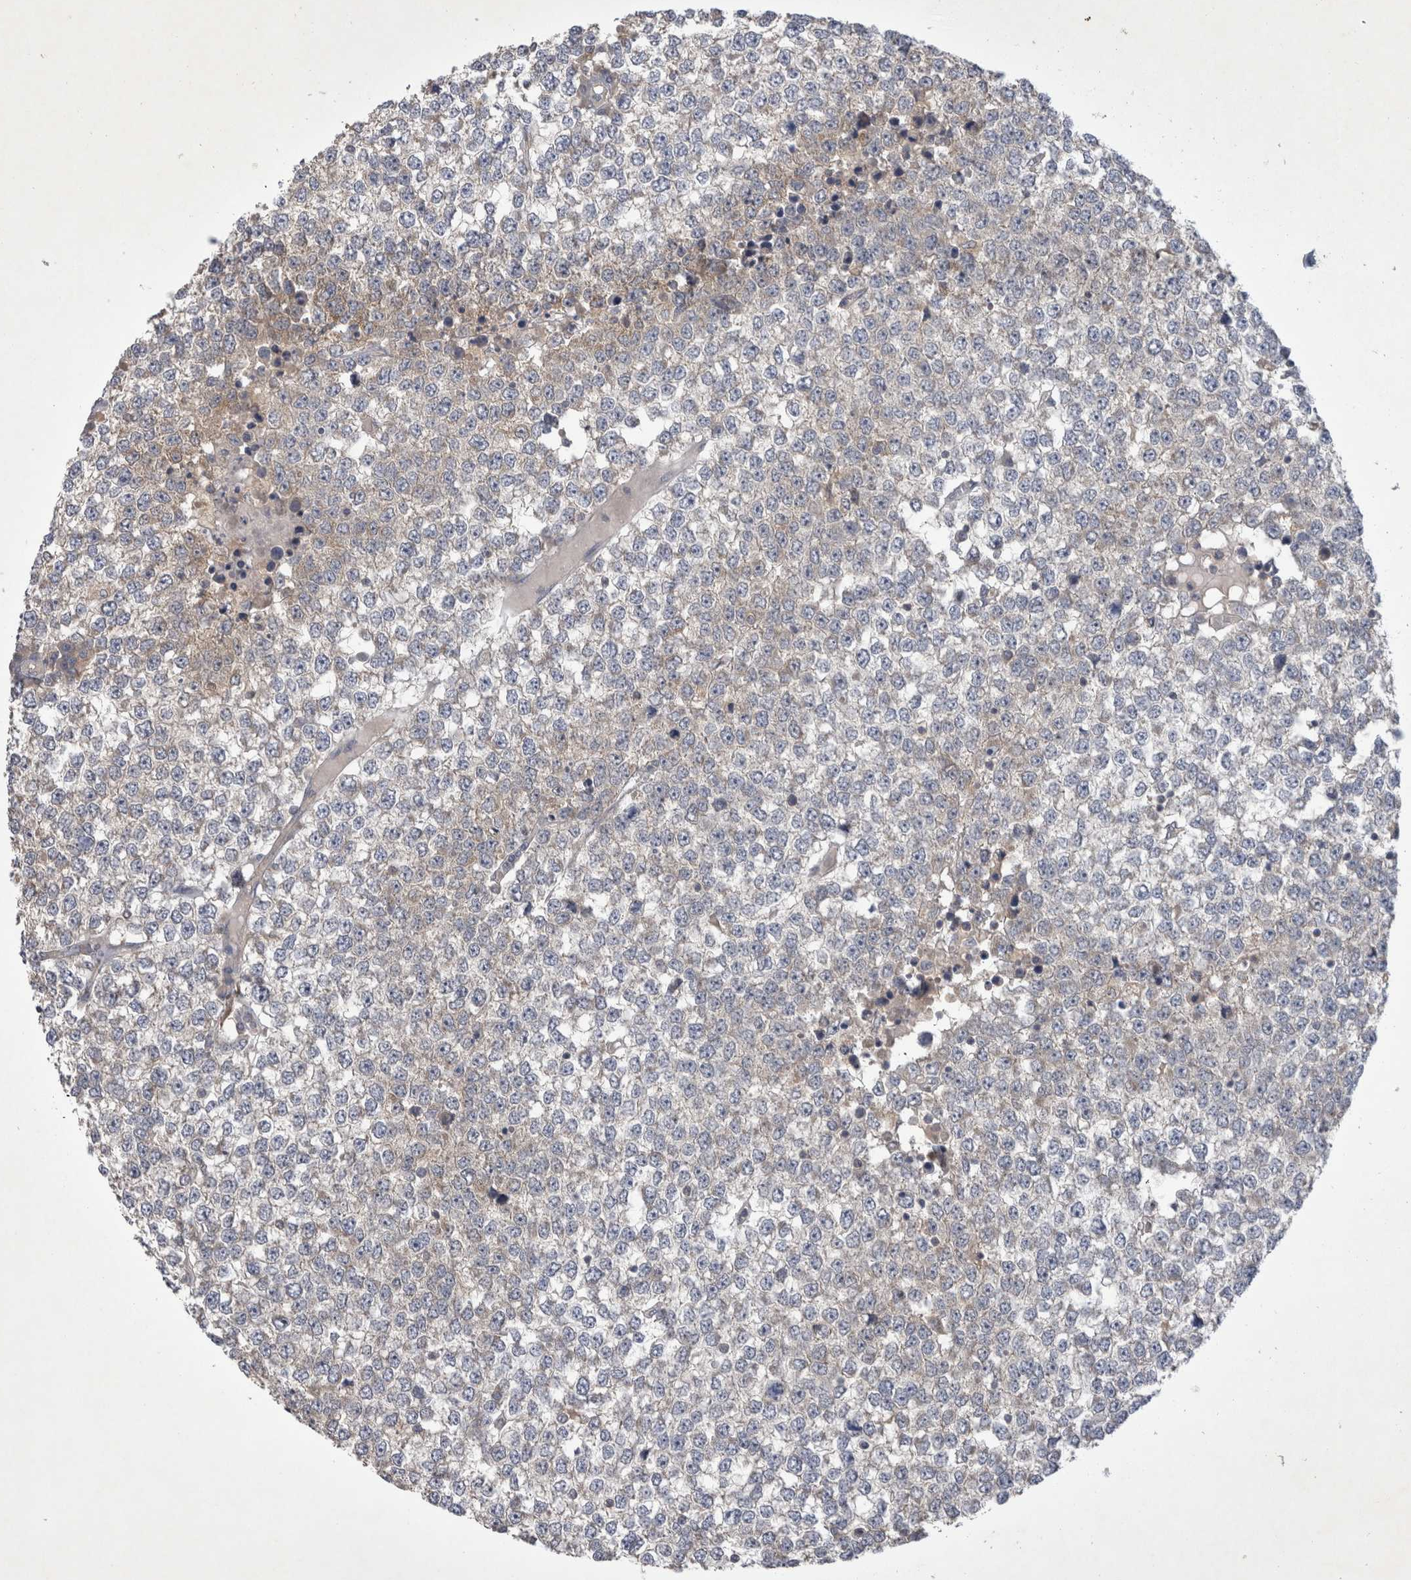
{"staining": {"intensity": "weak", "quantity": "<25%", "location": "cytoplasmic/membranous"}, "tissue": "testis cancer", "cell_type": "Tumor cells", "image_type": "cancer", "snomed": [{"axis": "morphology", "description": "Seminoma, NOS"}, {"axis": "topography", "description": "Testis"}], "caption": "This is an IHC micrograph of testis seminoma. There is no staining in tumor cells.", "gene": "SRD5A3", "patient": {"sex": "male", "age": 65}}